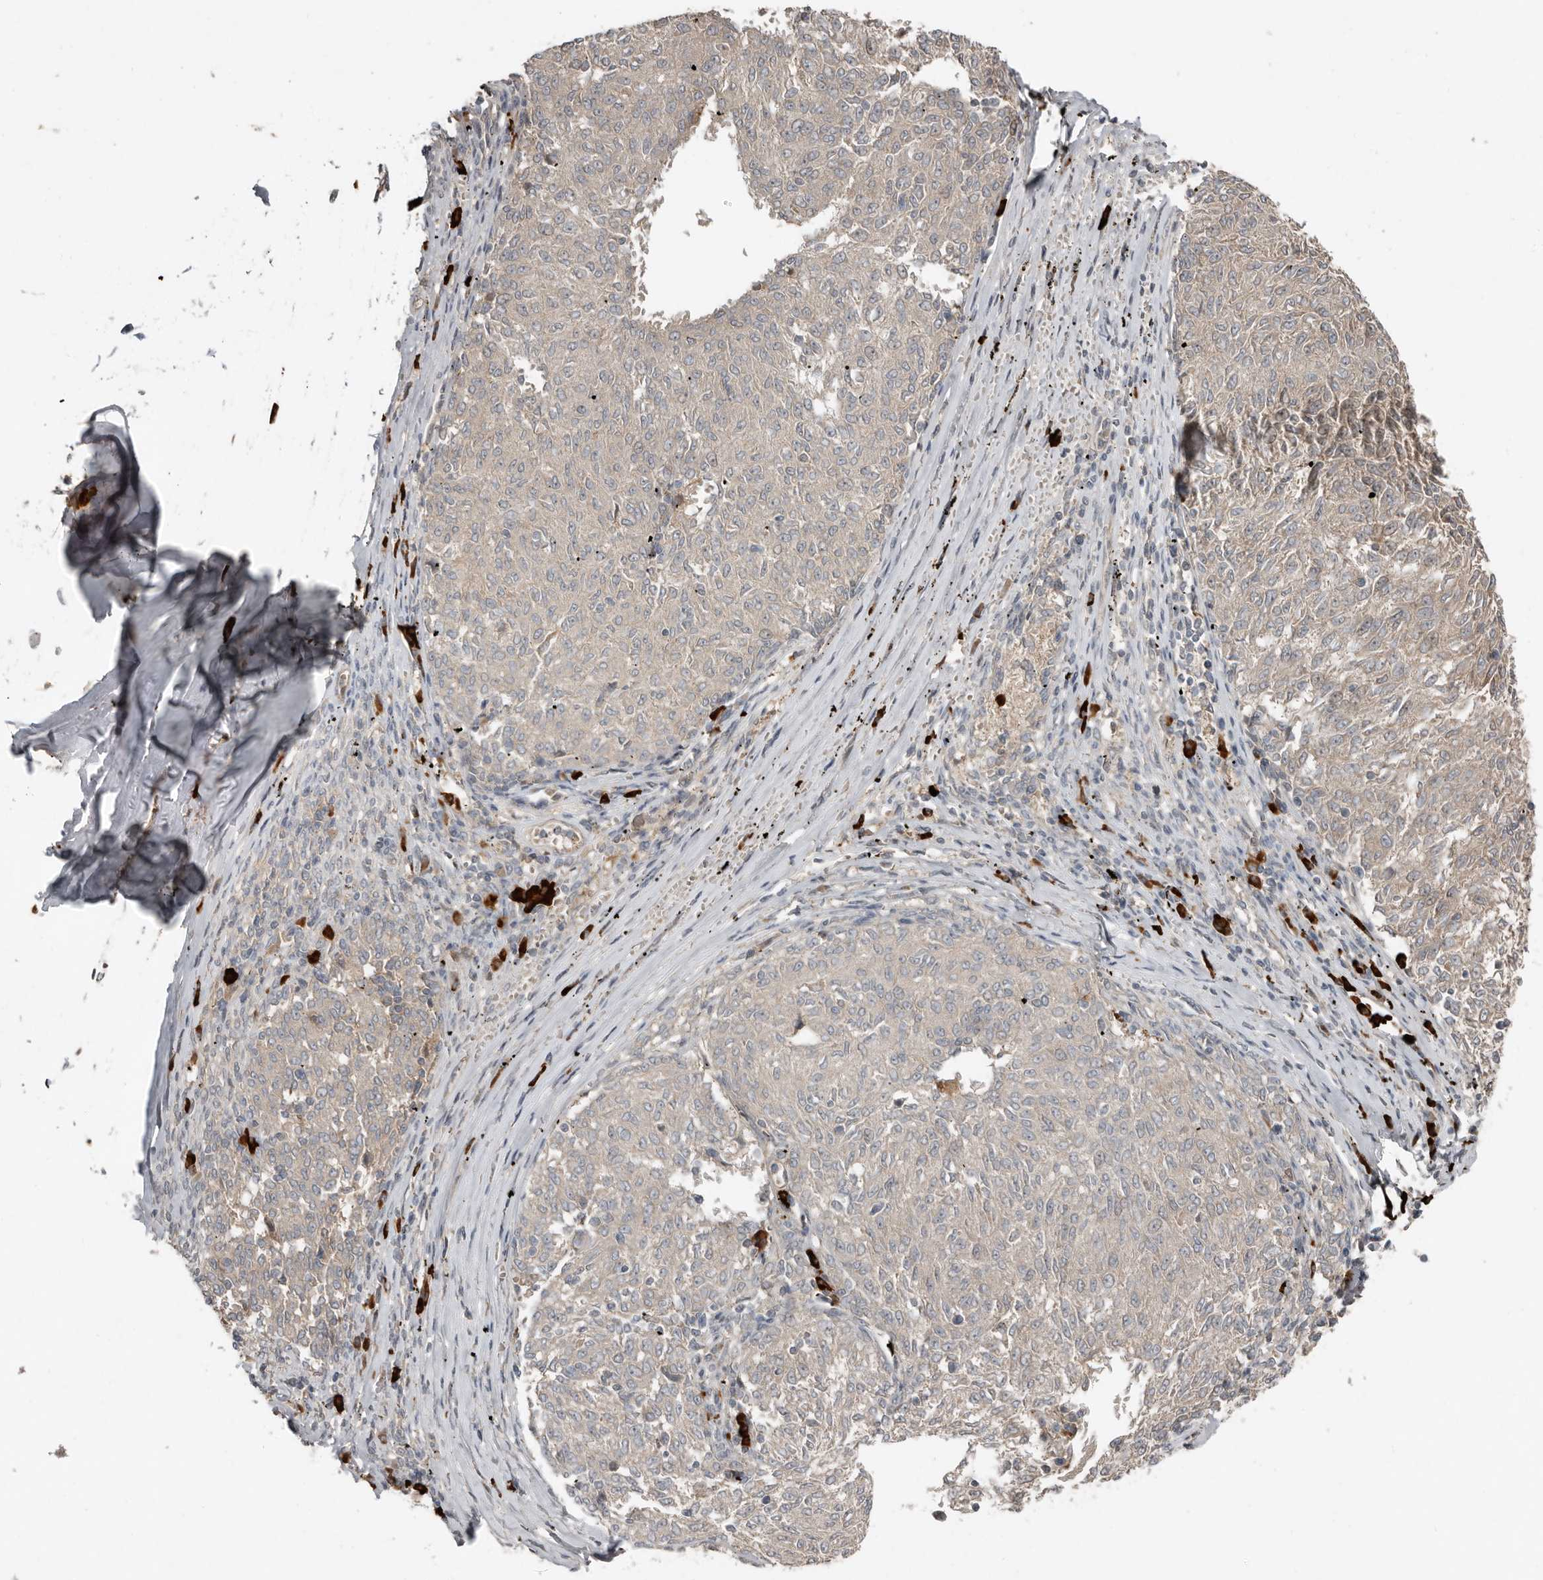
{"staining": {"intensity": "negative", "quantity": "none", "location": "none"}, "tissue": "melanoma", "cell_type": "Tumor cells", "image_type": "cancer", "snomed": [{"axis": "morphology", "description": "Malignant melanoma, NOS"}, {"axis": "topography", "description": "Skin"}], "caption": "Immunohistochemistry (IHC) of human malignant melanoma displays no positivity in tumor cells.", "gene": "TEAD3", "patient": {"sex": "female", "age": 72}}